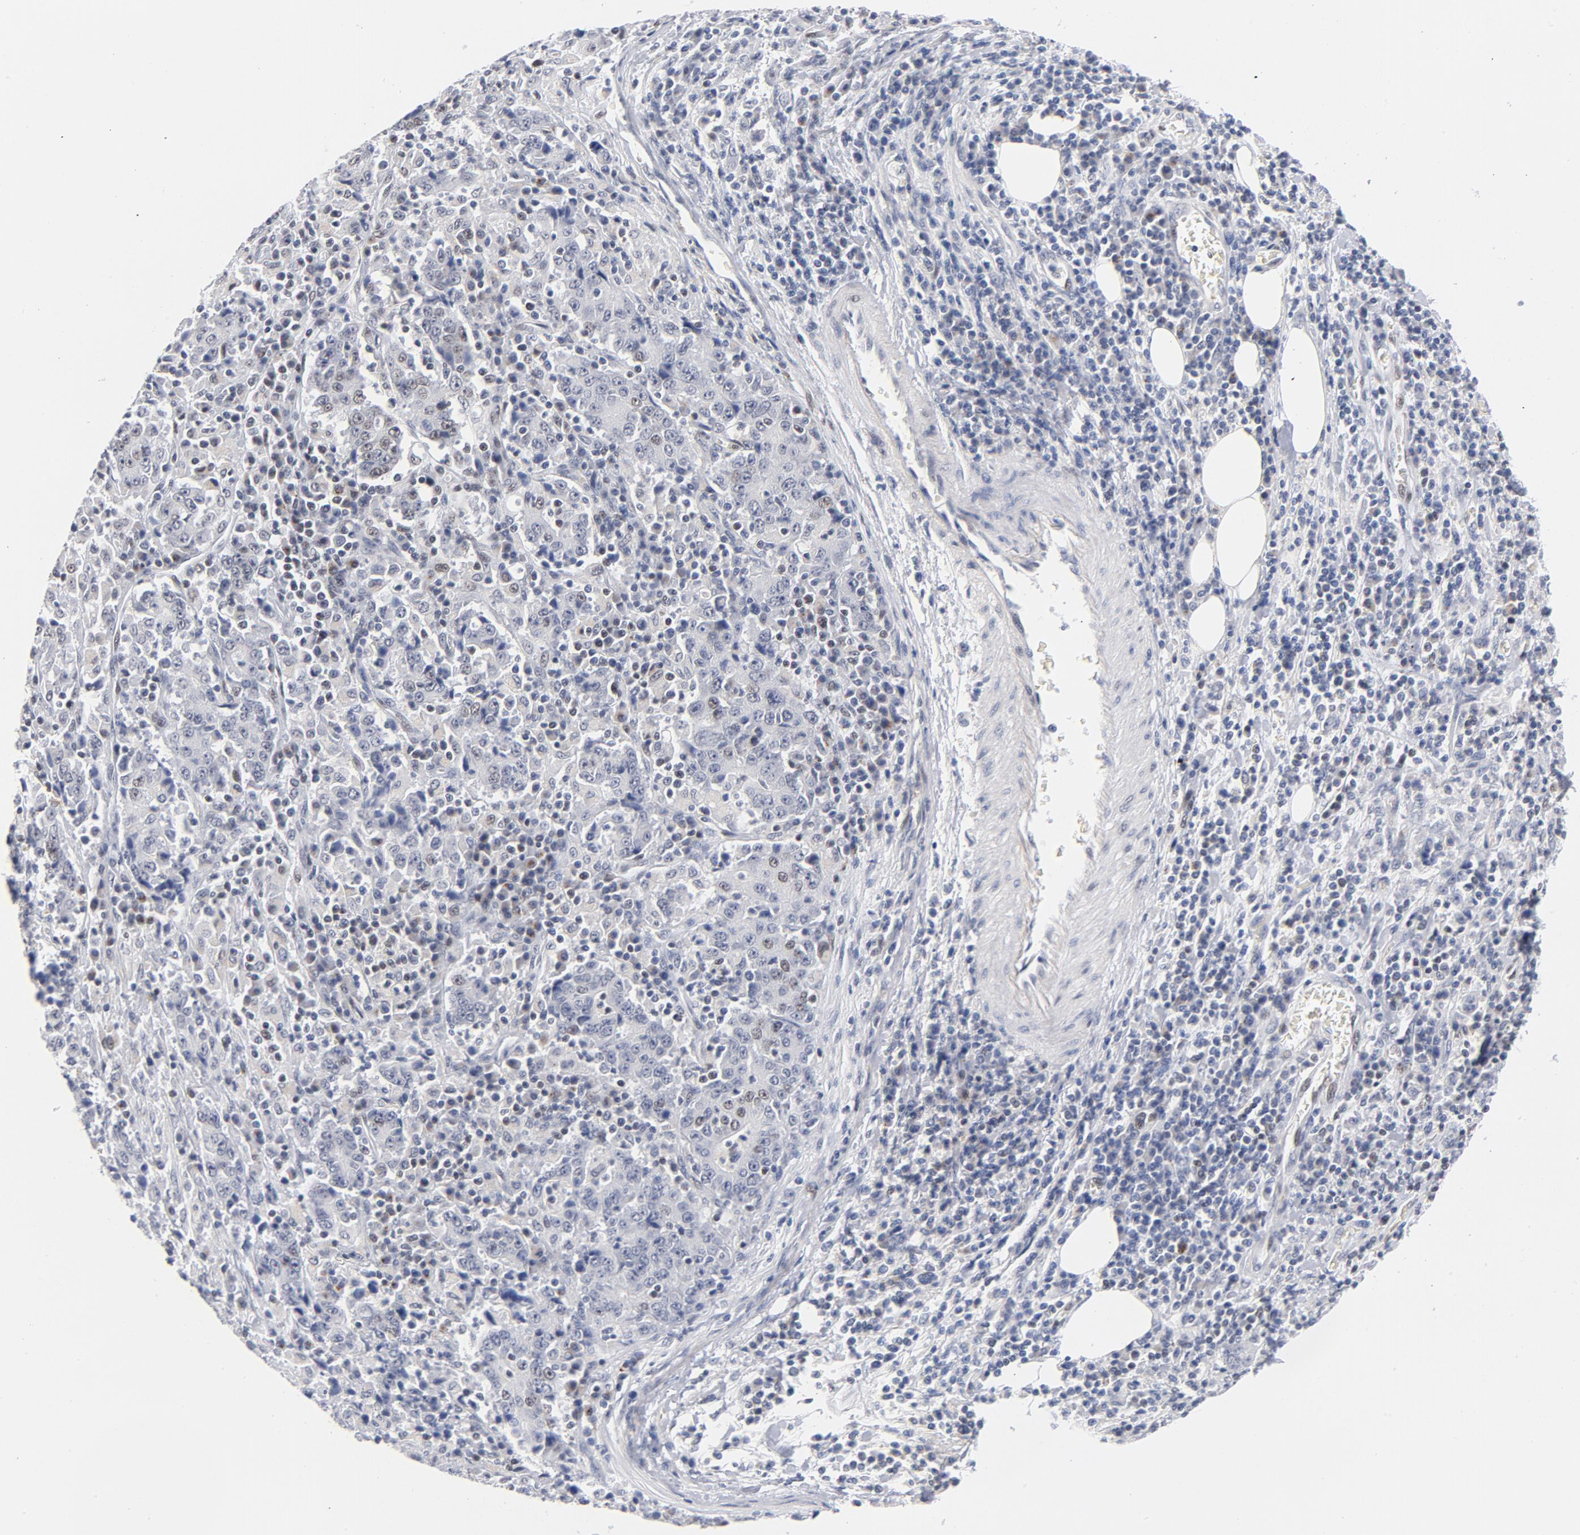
{"staining": {"intensity": "weak", "quantity": "<25%", "location": "nuclear"}, "tissue": "stomach cancer", "cell_type": "Tumor cells", "image_type": "cancer", "snomed": [{"axis": "morphology", "description": "Normal tissue, NOS"}, {"axis": "morphology", "description": "Adenocarcinoma, NOS"}, {"axis": "topography", "description": "Stomach, upper"}, {"axis": "topography", "description": "Stomach"}], "caption": "Photomicrograph shows no significant protein staining in tumor cells of stomach cancer.", "gene": "BAP1", "patient": {"sex": "male", "age": 59}}